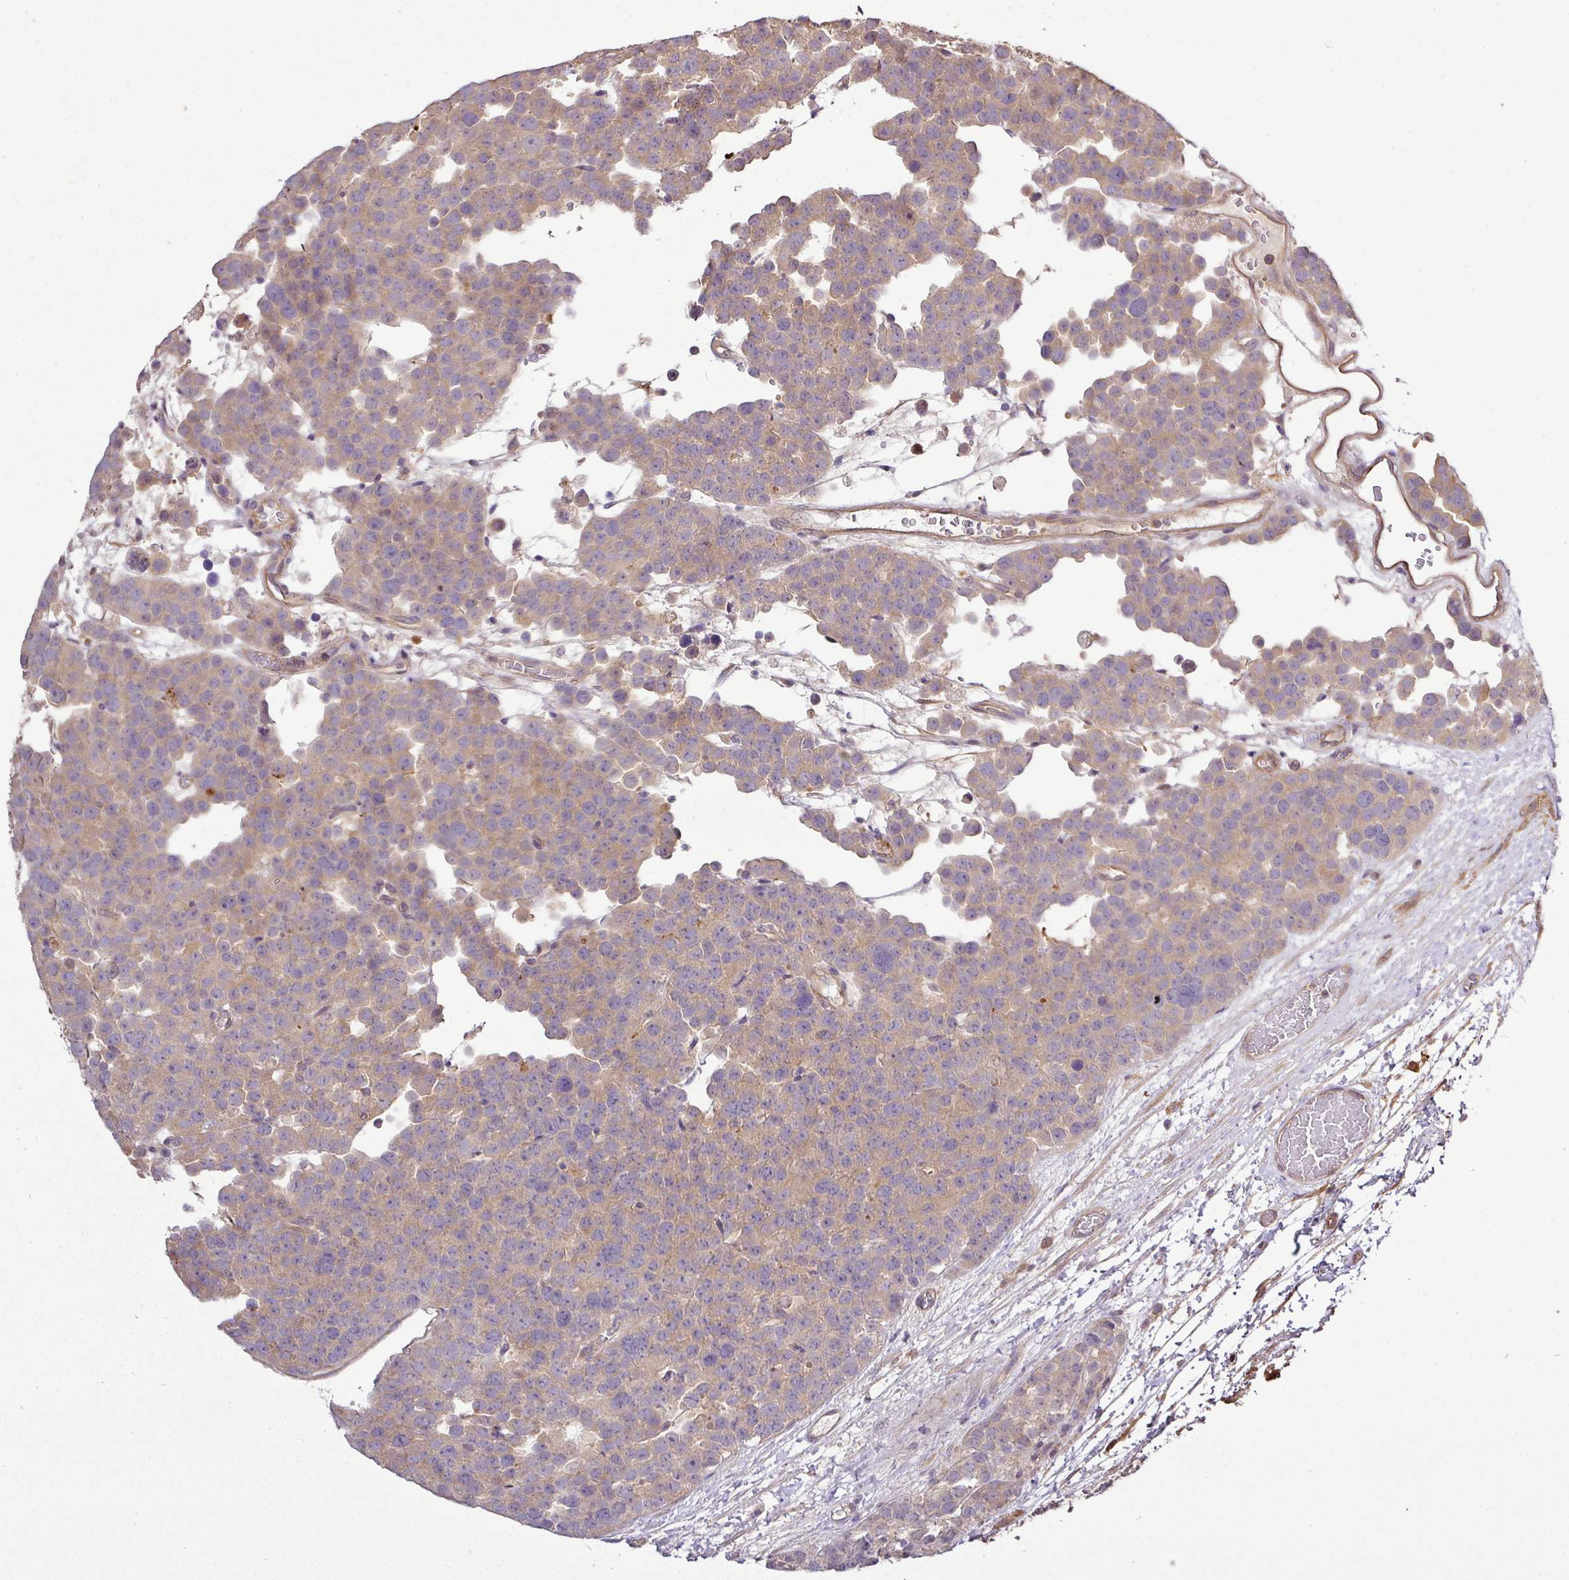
{"staining": {"intensity": "weak", "quantity": "25%-75%", "location": "cytoplasmic/membranous"}, "tissue": "testis cancer", "cell_type": "Tumor cells", "image_type": "cancer", "snomed": [{"axis": "morphology", "description": "Seminoma, NOS"}, {"axis": "topography", "description": "Testis"}], "caption": "Testis cancer (seminoma) stained with DAB (3,3'-diaminobenzidine) IHC displays low levels of weak cytoplasmic/membranous expression in approximately 25%-75% of tumor cells. (Stains: DAB in brown, nuclei in blue, Microscopy: brightfield microscopy at high magnification).", "gene": "TMEM107", "patient": {"sex": "male", "age": 71}}